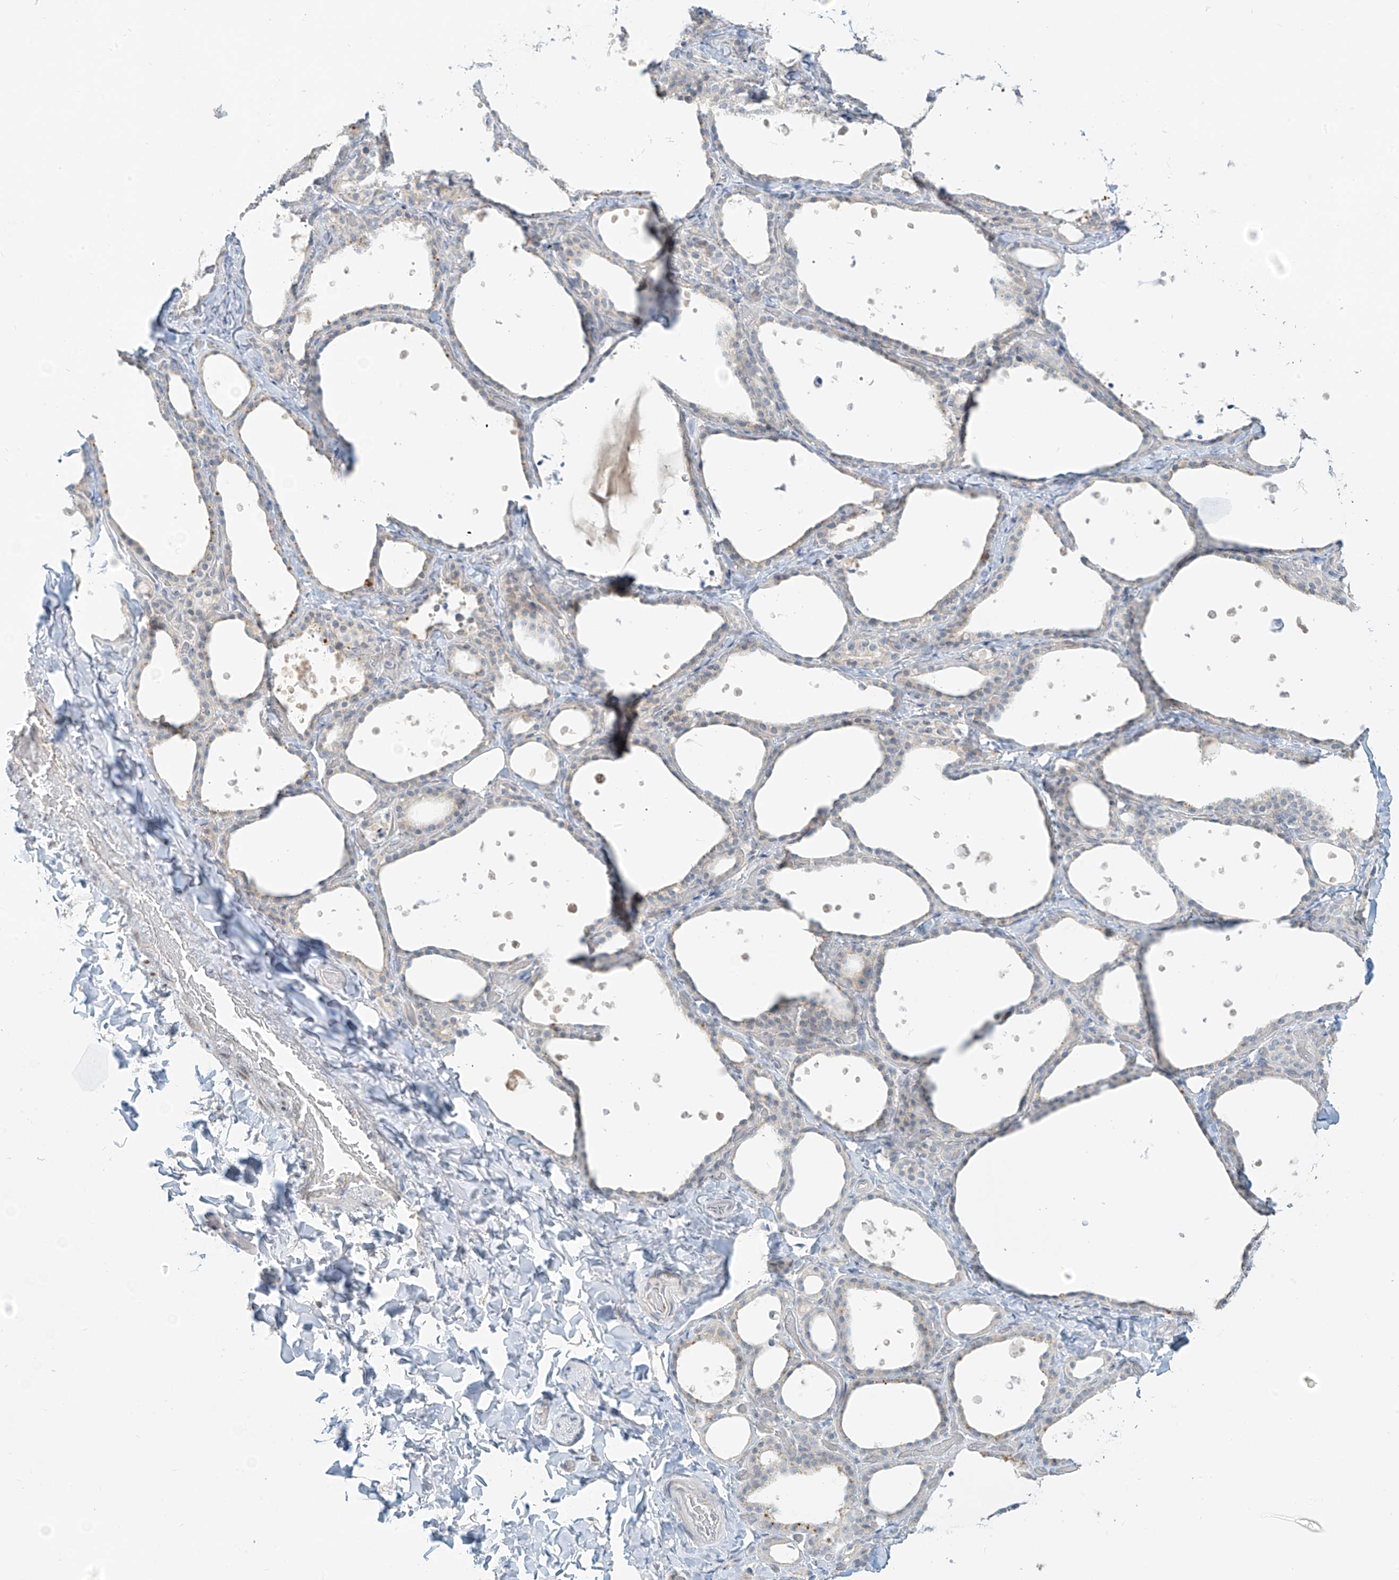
{"staining": {"intensity": "negative", "quantity": "none", "location": "none"}, "tissue": "thyroid gland", "cell_type": "Glandular cells", "image_type": "normal", "snomed": [{"axis": "morphology", "description": "Normal tissue, NOS"}, {"axis": "topography", "description": "Thyroid gland"}], "caption": "This is an IHC image of unremarkable thyroid gland. There is no positivity in glandular cells.", "gene": "C2orf42", "patient": {"sex": "female", "age": 44}}